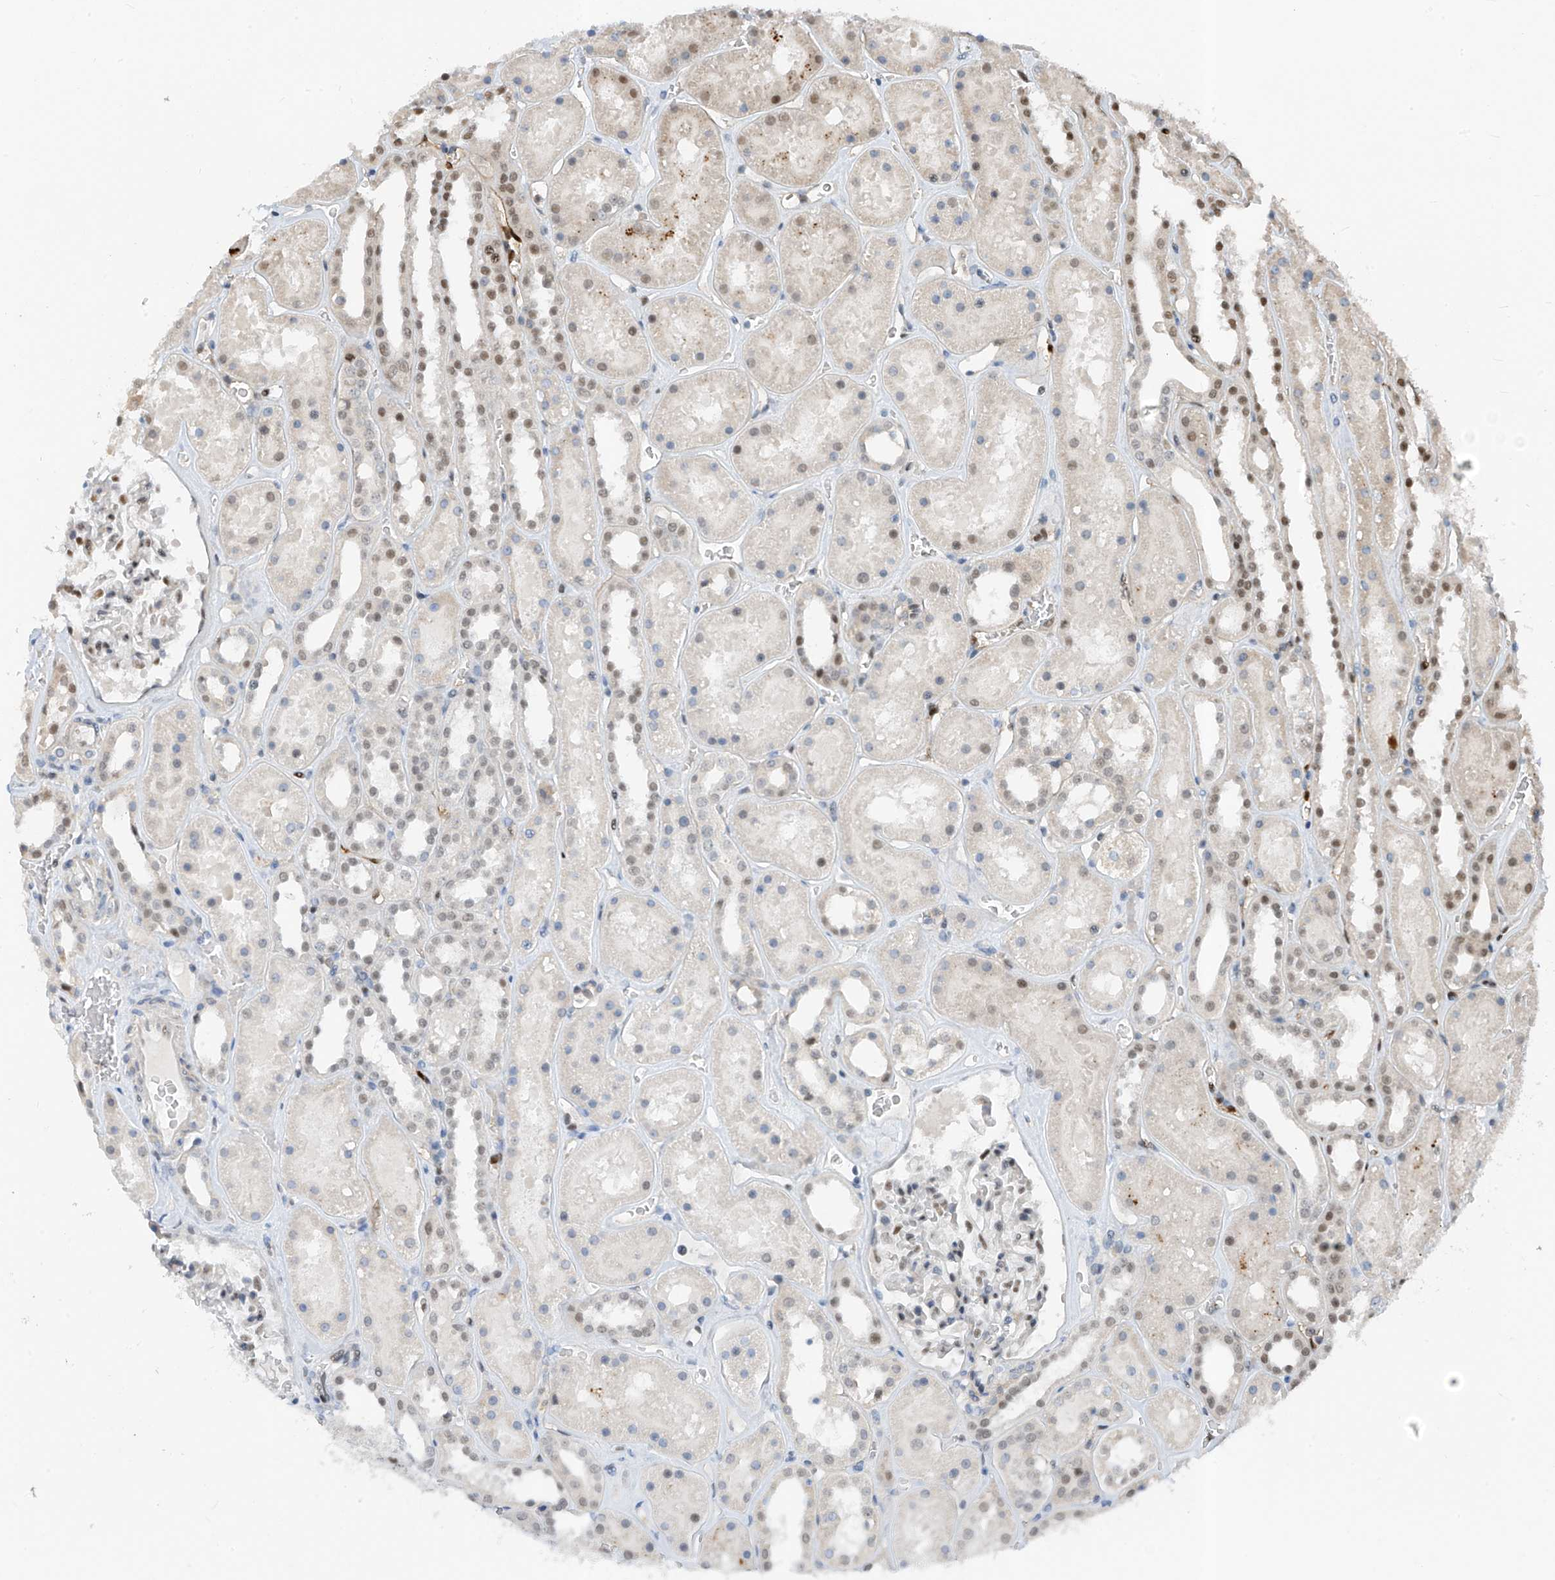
{"staining": {"intensity": "moderate", "quantity": "<25%", "location": "nuclear"}, "tissue": "kidney", "cell_type": "Cells in glomeruli", "image_type": "normal", "snomed": [{"axis": "morphology", "description": "Normal tissue, NOS"}, {"axis": "topography", "description": "Kidney"}], "caption": "Moderate nuclear expression for a protein is seen in about <25% of cells in glomeruli of normal kidney using IHC.", "gene": "RBP7", "patient": {"sex": "female", "age": 41}}